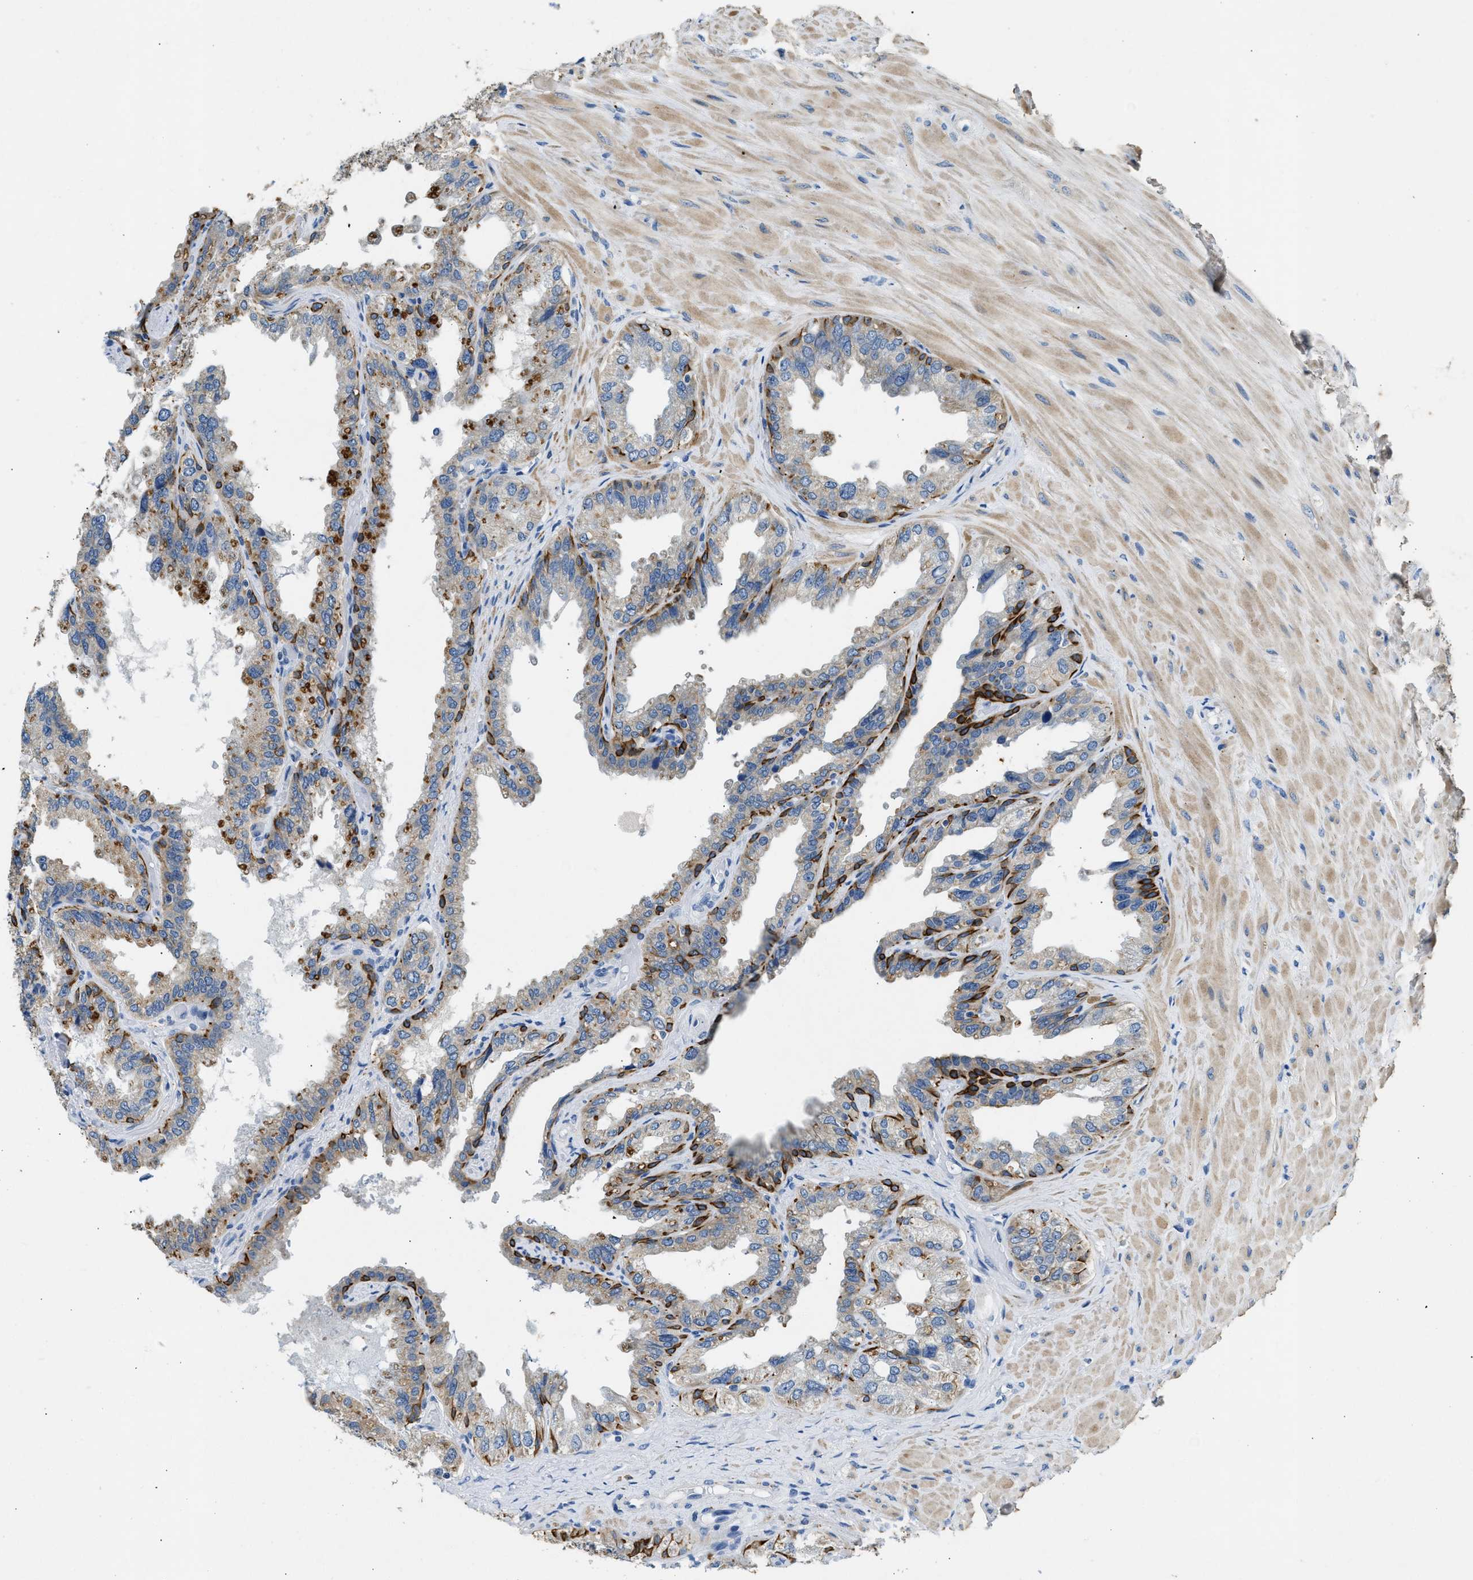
{"staining": {"intensity": "strong", "quantity": "25%-75%", "location": "cytoplasmic/membranous"}, "tissue": "seminal vesicle", "cell_type": "Glandular cells", "image_type": "normal", "snomed": [{"axis": "morphology", "description": "Normal tissue, NOS"}, {"axis": "topography", "description": "Seminal veicle"}], "caption": "Immunohistochemical staining of normal seminal vesicle exhibits 25%-75% levels of strong cytoplasmic/membranous protein positivity in approximately 25%-75% of glandular cells.", "gene": "CFAP20", "patient": {"sex": "male", "age": 68}}